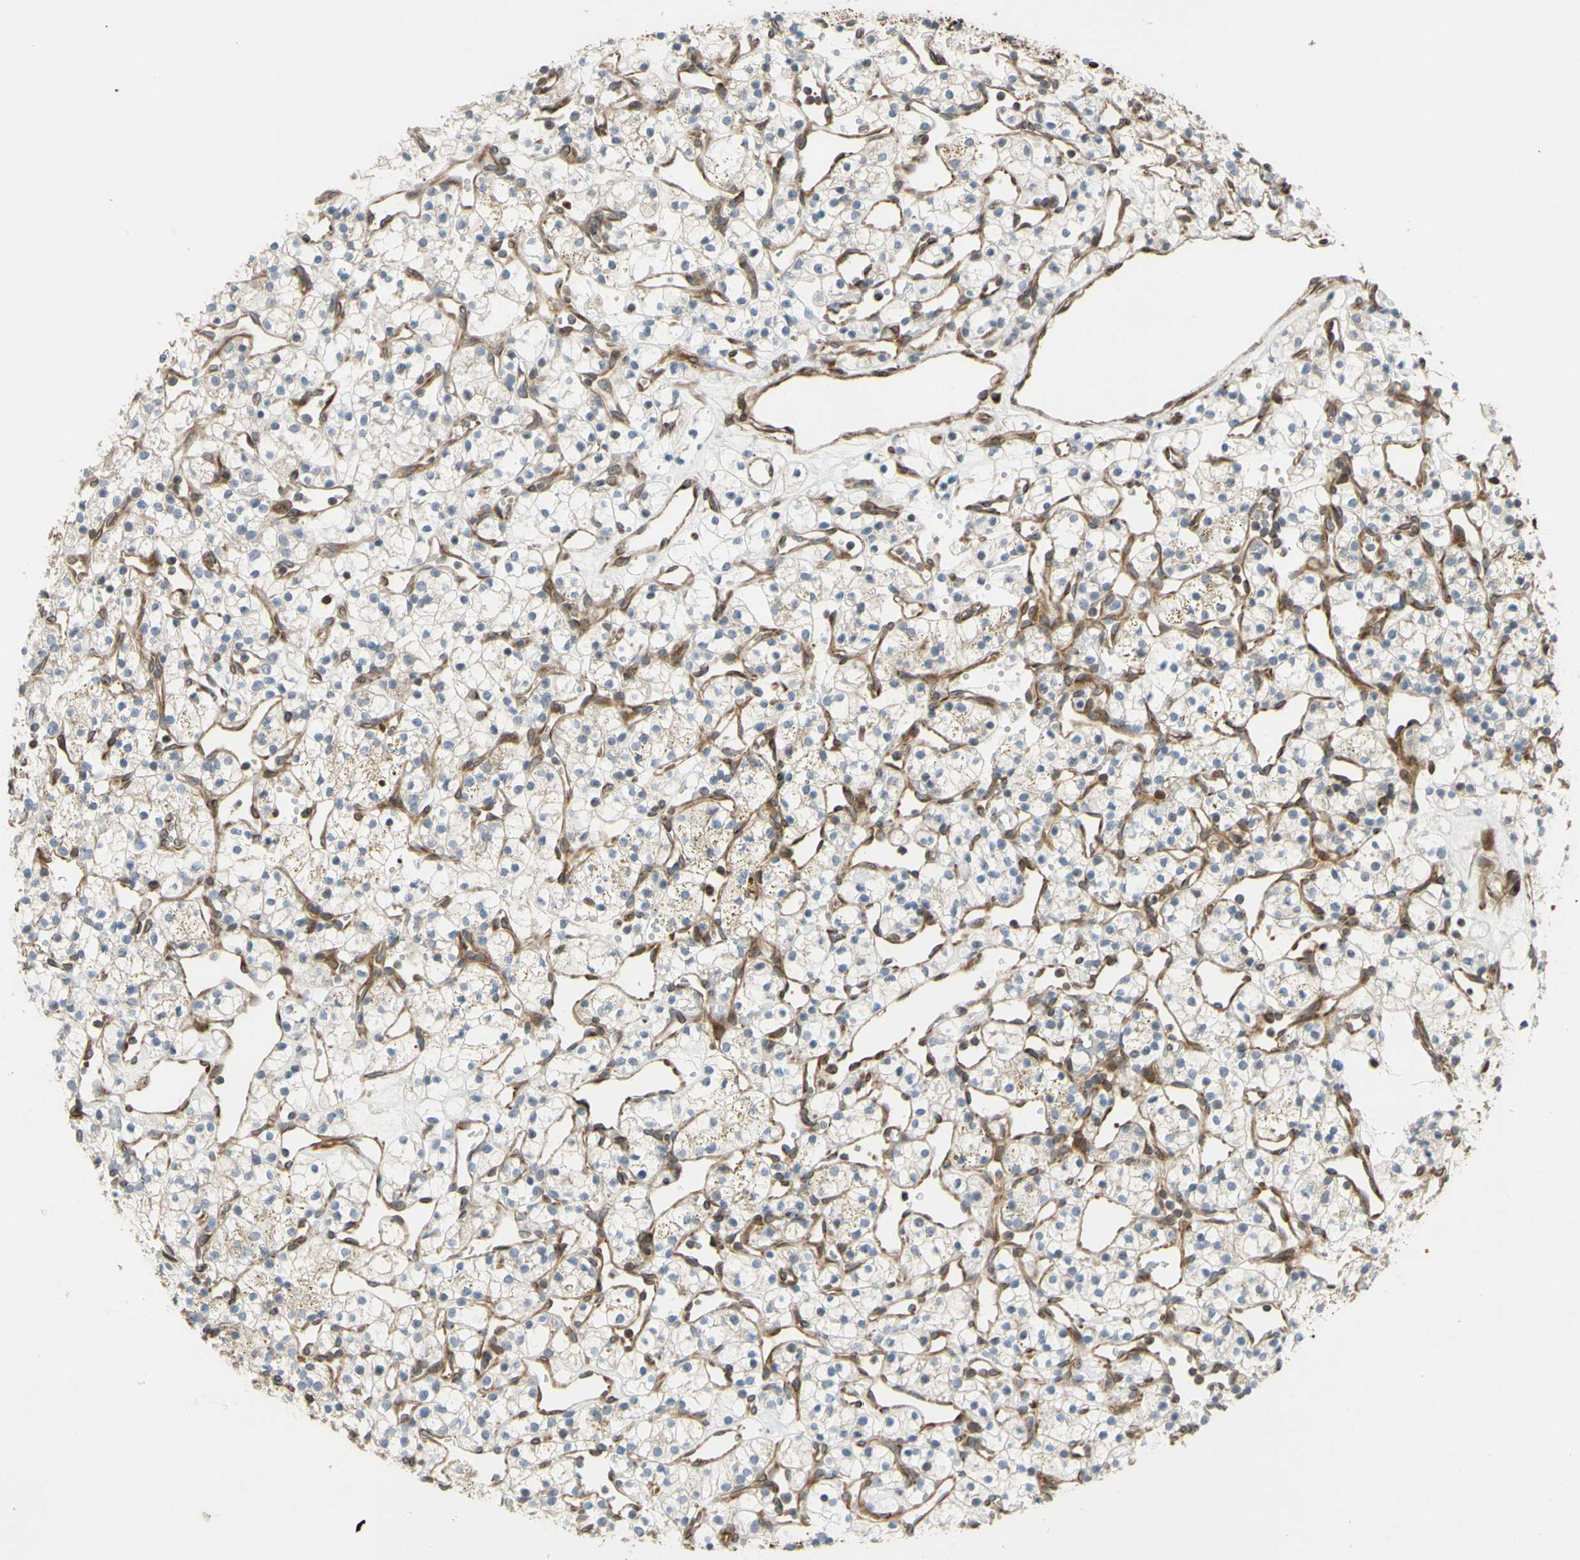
{"staining": {"intensity": "negative", "quantity": "none", "location": "none"}, "tissue": "renal cancer", "cell_type": "Tumor cells", "image_type": "cancer", "snomed": [{"axis": "morphology", "description": "Adenocarcinoma, NOS"}, {"axis": "topography", "description": "Kidney"}], "caption": "Micrograph shows no significant protein expression in tumor cells of renal adenocarcinoma.", "gene": "PRAF2", "patient": {"sex": "female", "age": 60}}